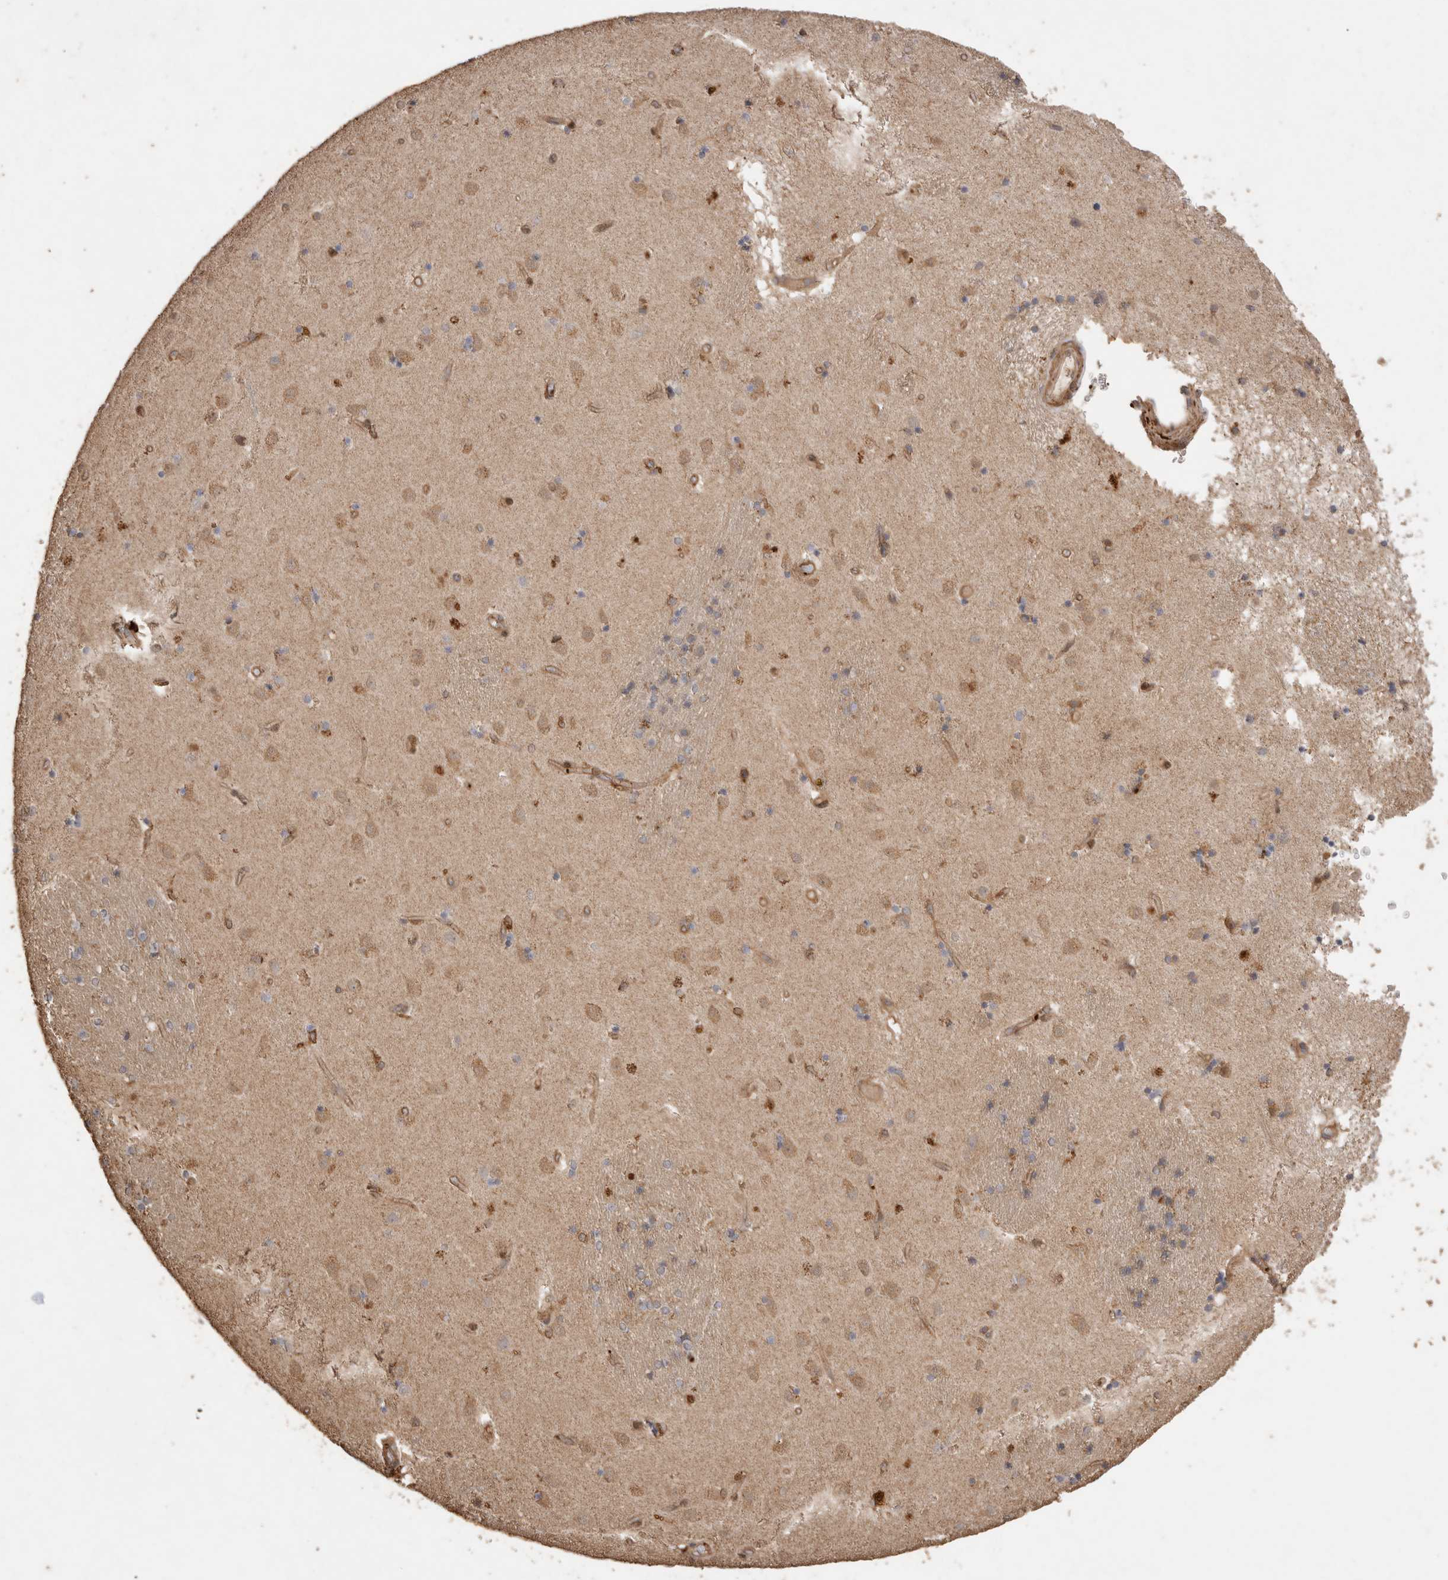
{"staining": {"intensity": "moderate", "quantity": "<25%", "location": "cytoplasmic/membranous"}, "tissue": "caudate", "cell_type": "Glial cells", "image_type": "normal", "snomed": [{"axis": "morphology", "description": "Normal tissue, NOS"}, {"axis": "topography", "description": "Lateral ventricle wall"}], "caption": "Approximately <25% of glial cells in benign caudate display moderate cytoplasmic/membranous protein staining as visualized by brown immunohistochemical staining.", "gene": "SNX31", "patient": {"sex": "male", "age": 70}}